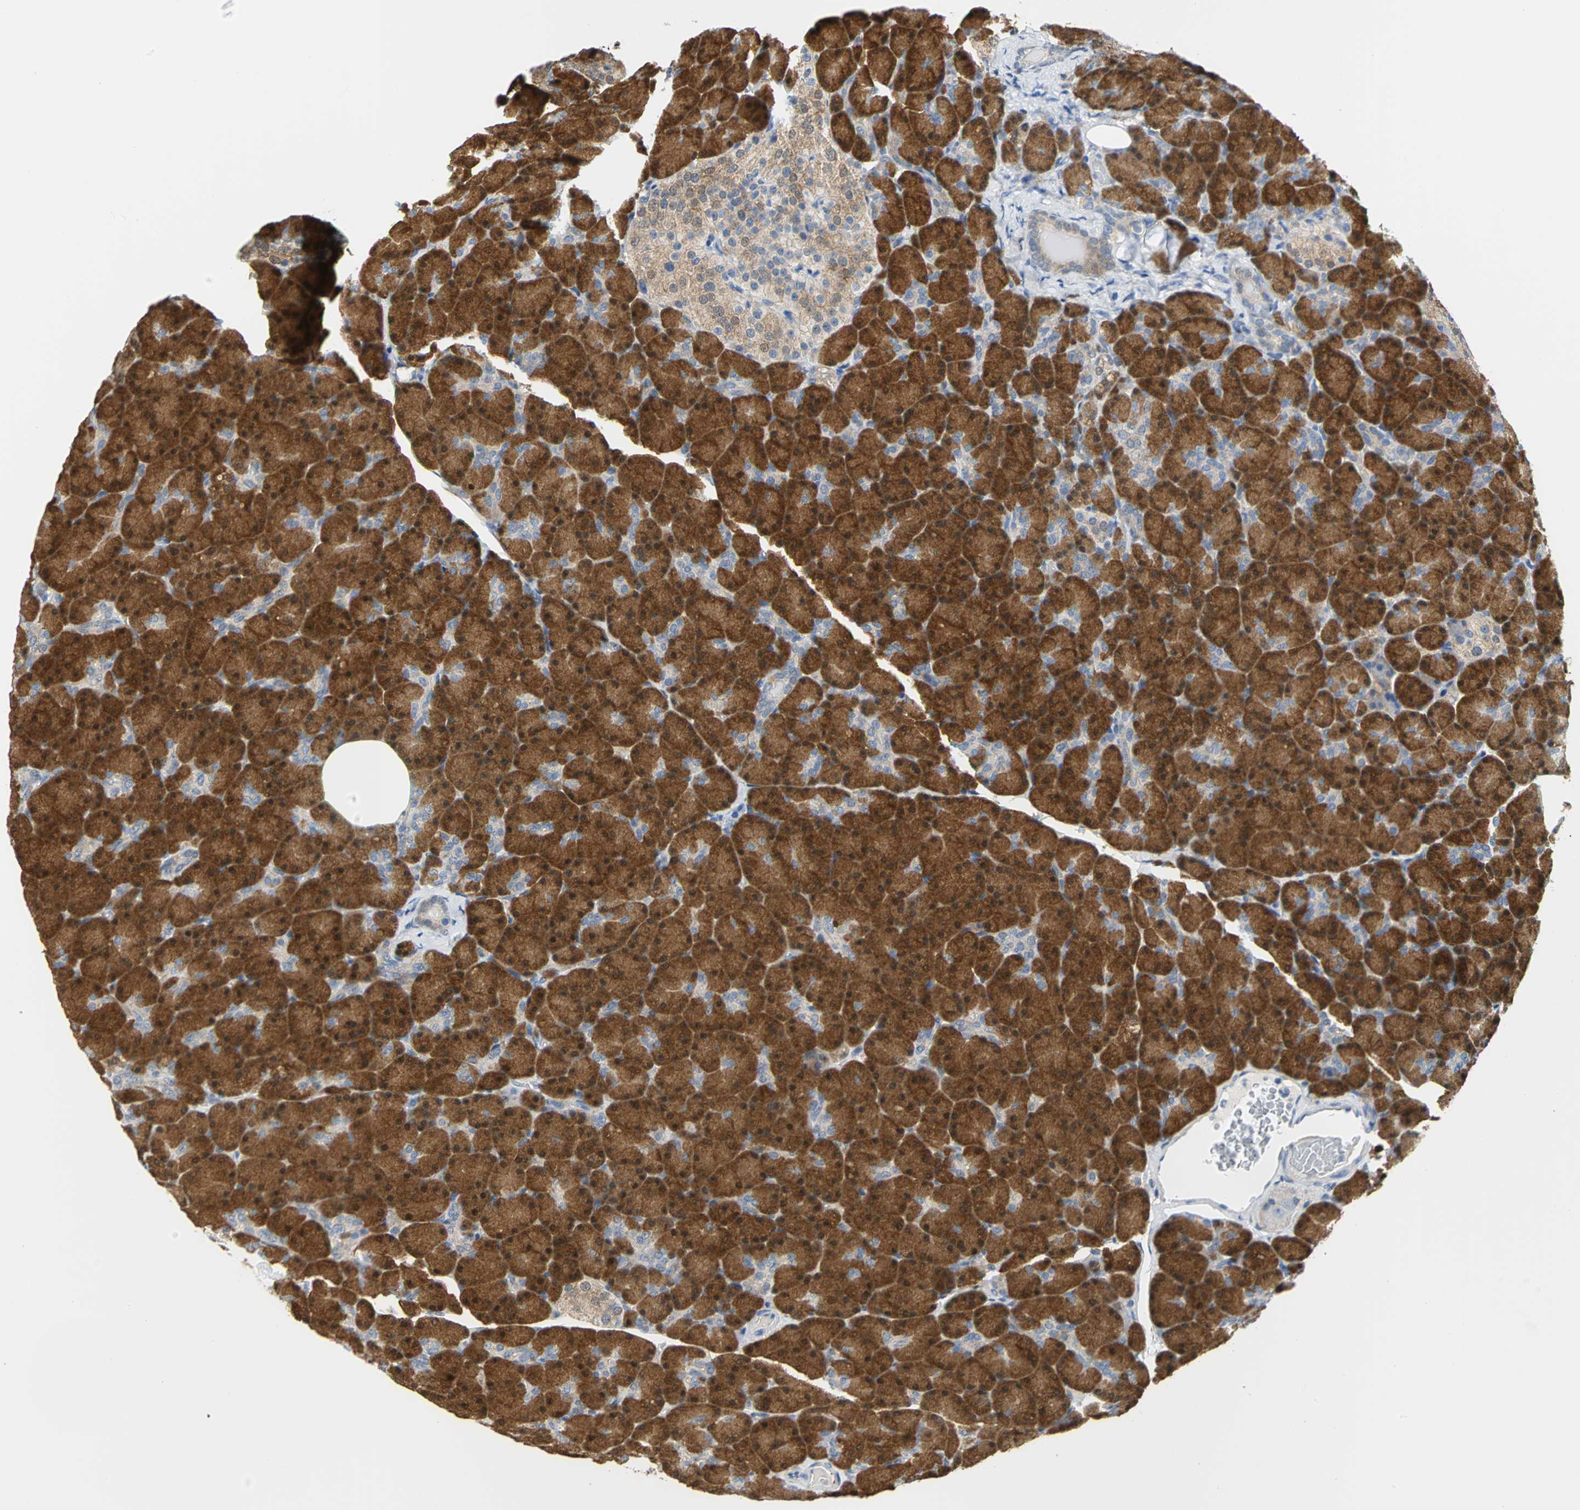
{"staining": {"intensity": "strong", "quantity": ">75%", "location": "cytoplasmic/membranous"}, "tissue": "pancreas", "cell_type": "Exocrine glandular cells", "image_type": "normal", "snomed": [{"axis": "morphology", "description": "Normal tissue, NOS"}, {"axis": "topography", "description": "Pancreas"}], "caption": "Normal pancreas exhibits strong cytoplasmic/membranous staining in about >75% of exocrine glandular cells.", "gene": "PGM3", "patient": {"sex": "female", "age": 43}}